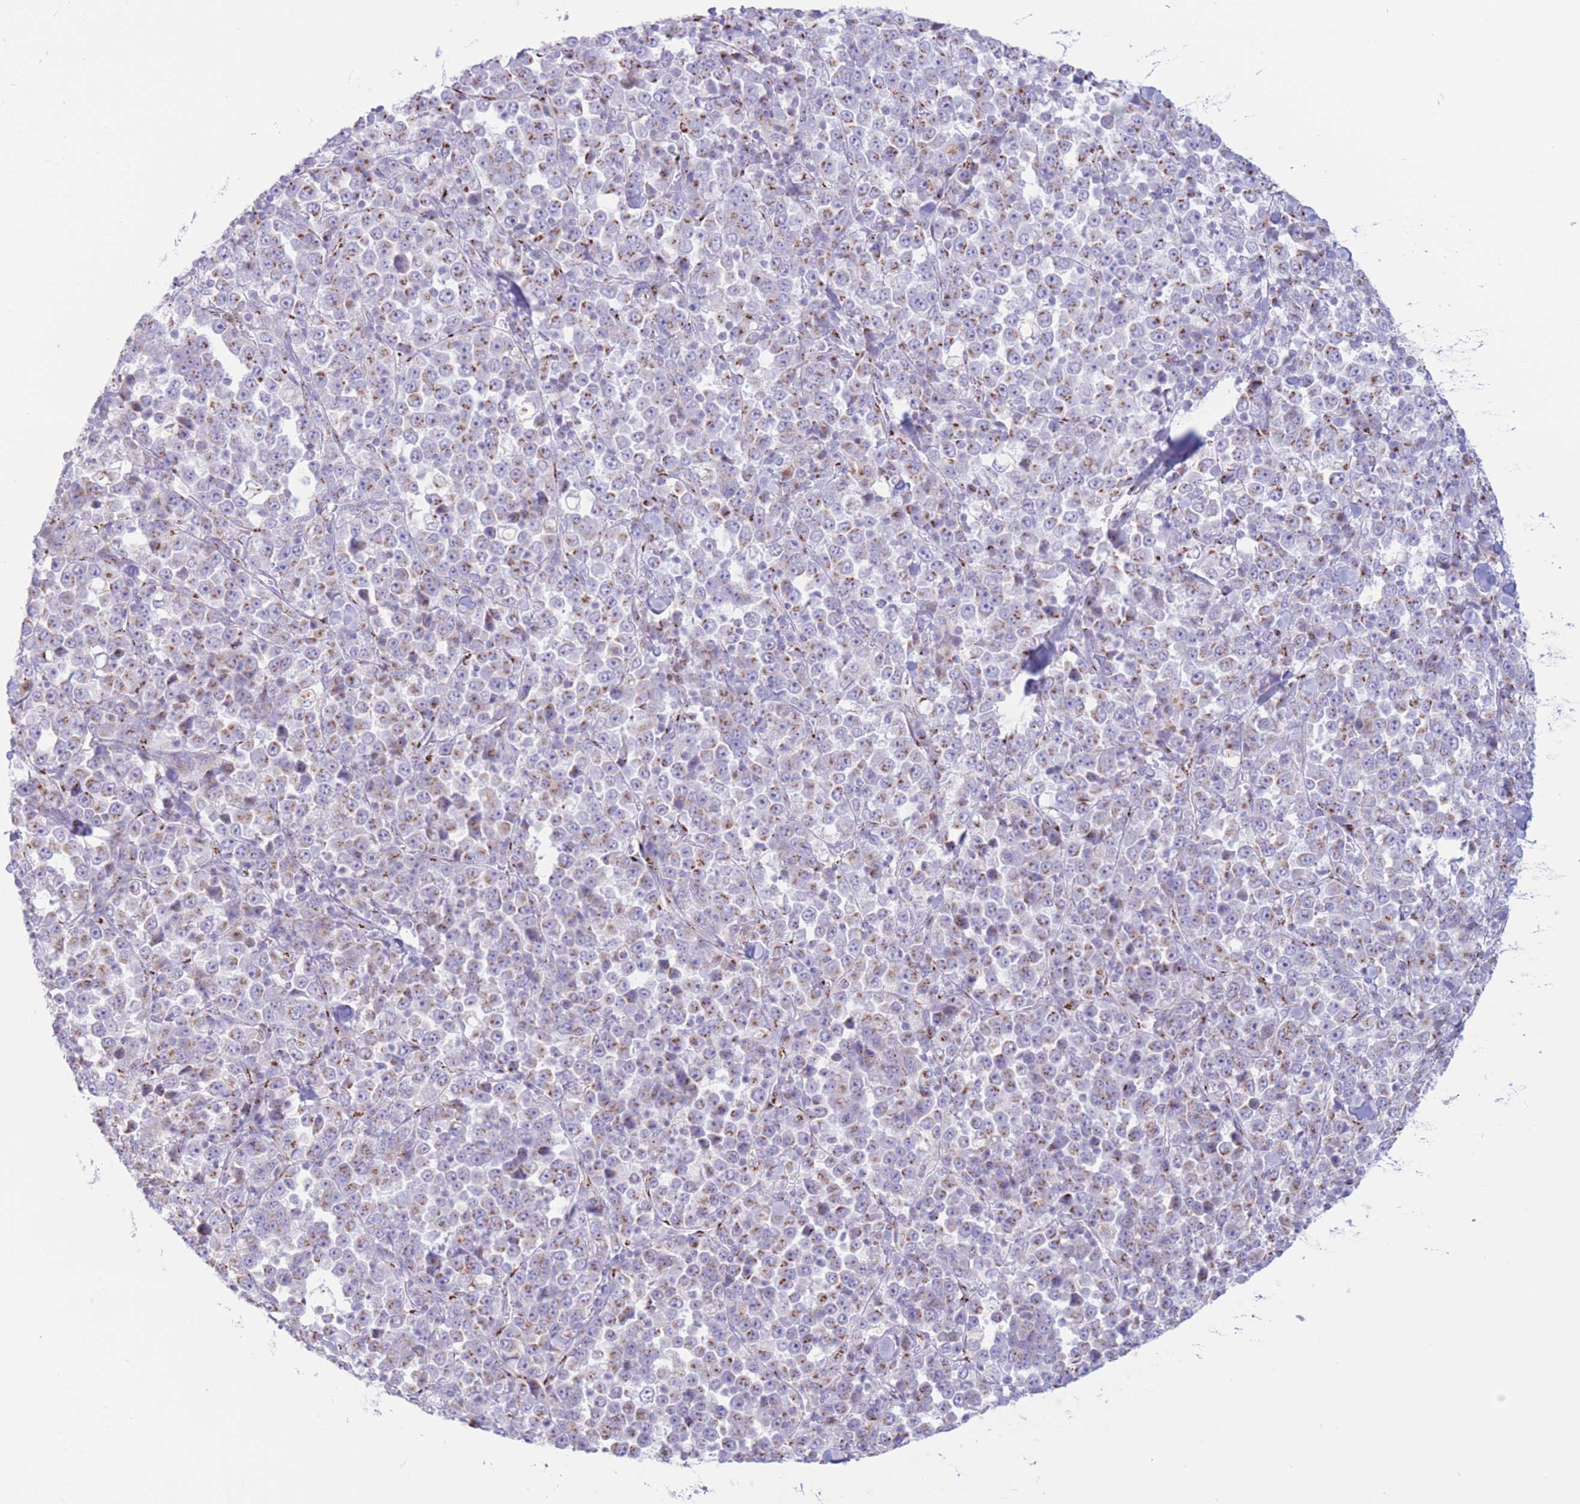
{"staining": {"intensity": "moderate", "quantity": "25%-75%", "location": "cytoplasmic/membranous"}, "tissue": "stomach cancer", "cell_type": "Tumor cells", "image_type": "cancer", "snomed": [{"axis": "morphology", "description": "Normal tissue, NOS"}, {"axis": "morphology", "description": "Adenocarcinoma, NOS"}, {"axis": "topography", "description": "Stomach, upper"}, {"axis": "topography", "description": "Stomach"}], "caption": "Stomach cancer stained with a protein marker shows moderate staining in tumor cells.", "gene": "MPND", "patient": {"sex": "male", "age": 59}}